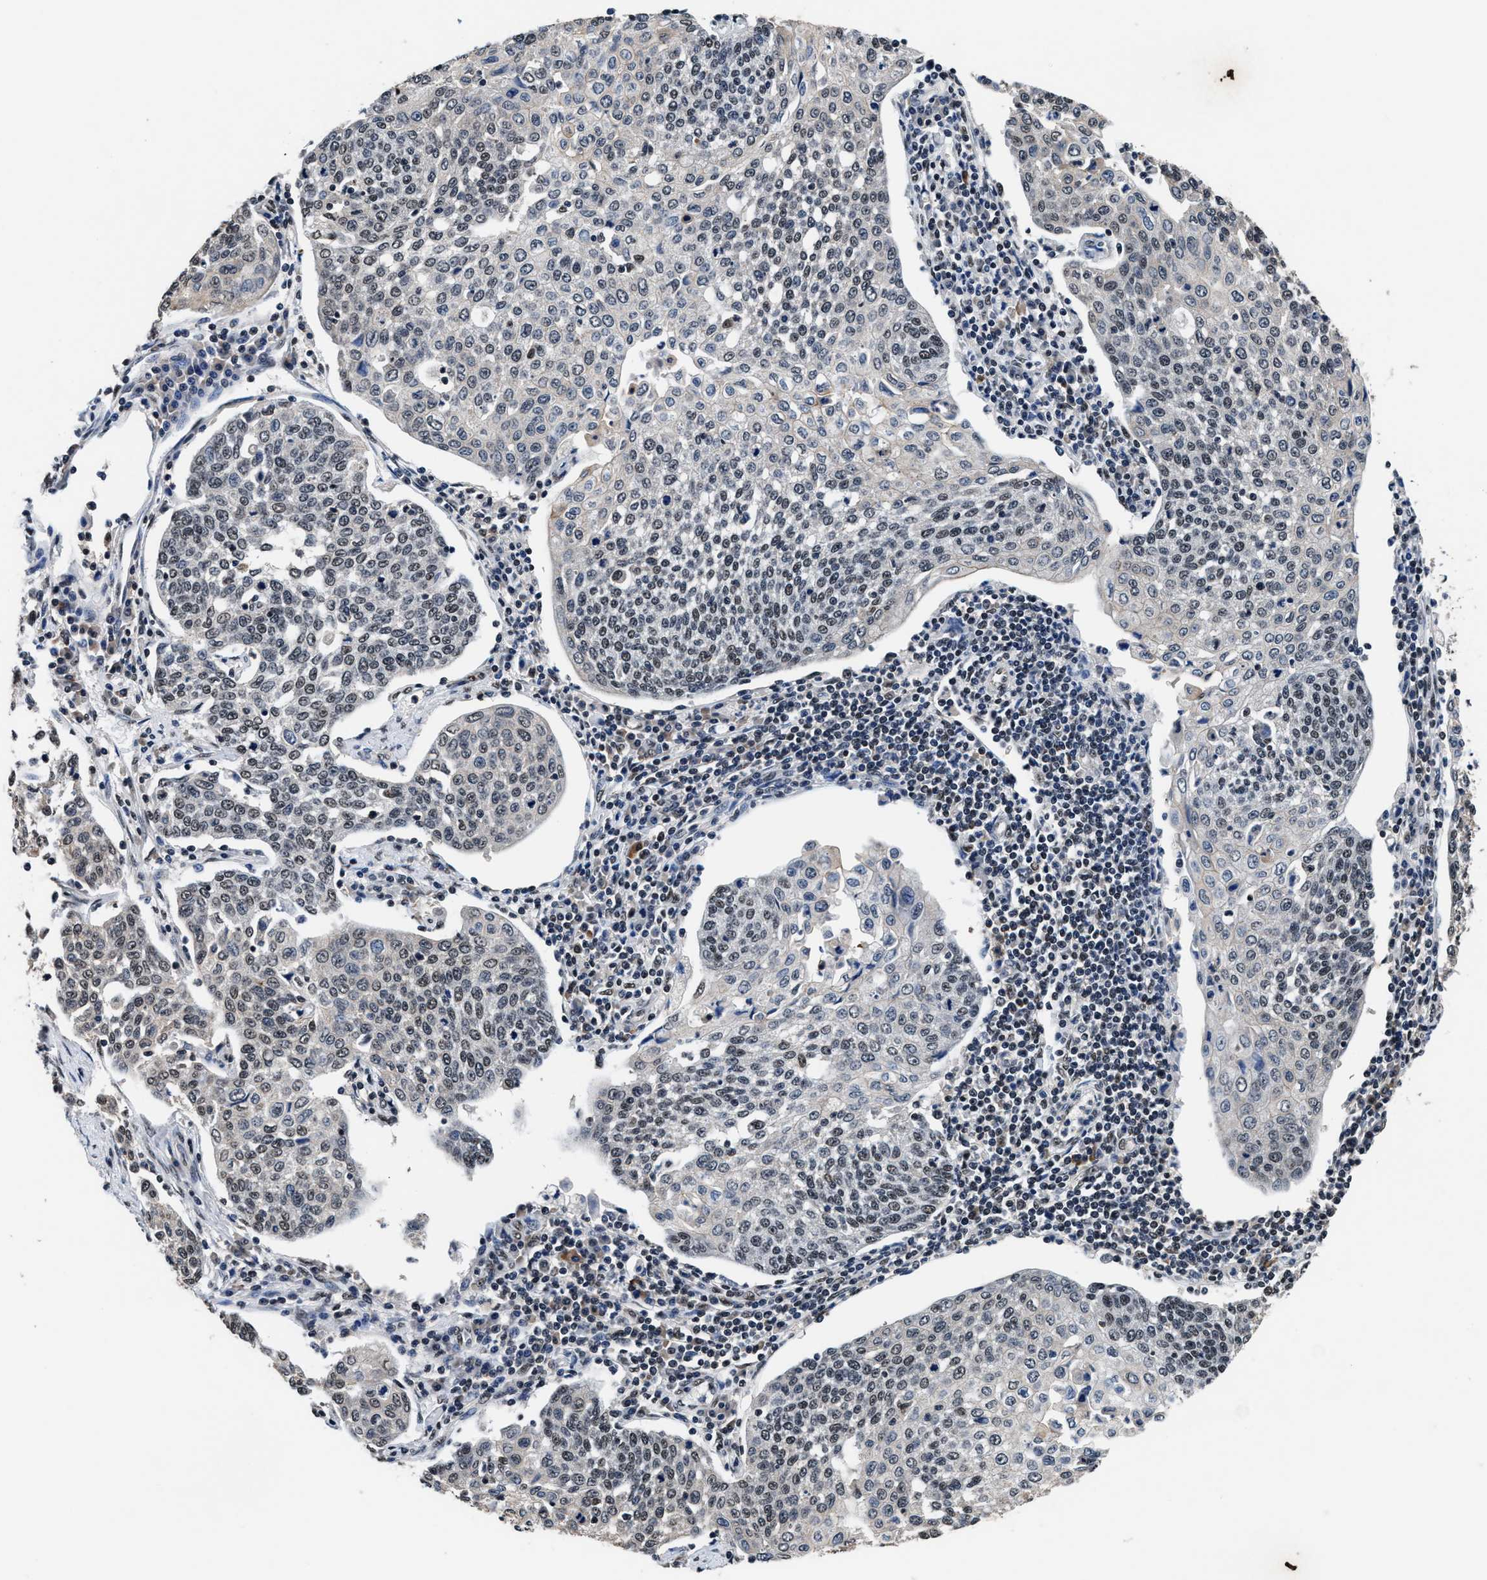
{"staining": {"intensity": "weak", "quantity": "25%-75%", "location": "nuclear"}, "tissue": "cervical cancer", "cell_type": "Tumor cells", "image_type": "cancer", "snomed": [{"axis": "morphology", "description": "Squamous cell carcinoma, NOS"}, {"axis": "topography", "description": "Cervix"}], "caption": "Cervical cancer (squamous cell carcinoma) was stained to show a protein in brown. There is low levels of weak nuclear expression in about 25%-75% of tumor cells.", "gene": "USP16", "patient": {"sex": "female", "age": 34}}